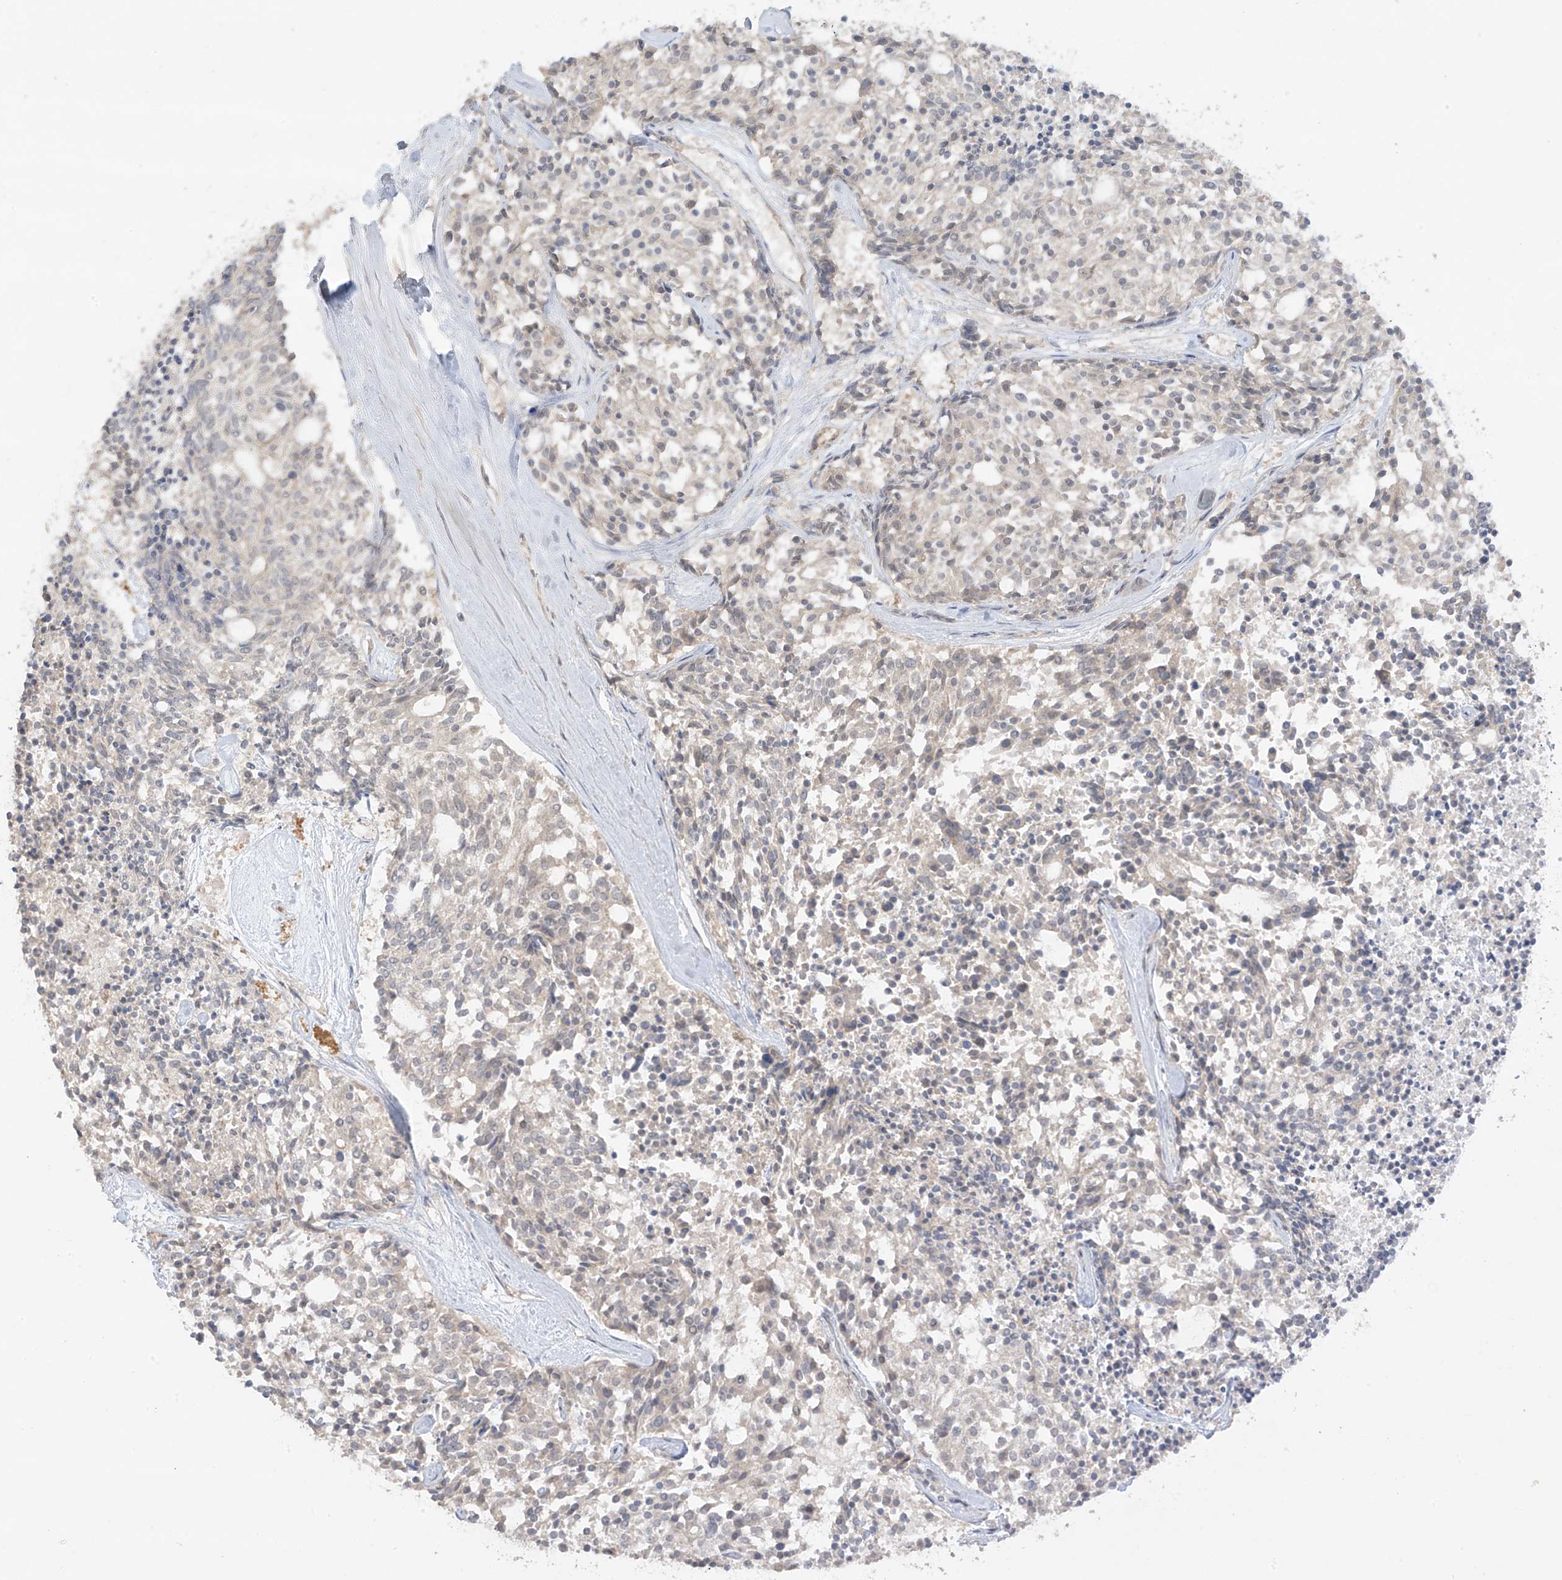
{"staining": {"intensity": "negative", "quantity": "none", "location": "none"}, "tissue": "carcinoid", "cell_type": "Tumor cells", "image_type": "cancer", "snomed": [{"axis": "morphology", "description": "Carcinoid, malignant, NOS"}, {"axis": "topography", "description": "Pancreas"}], "caption": "Immunohistochemistry of carcinoid demonstrates no staining in tumor cells.", "gene": "ANGEL2", "patient": {"sex": "female", "age": 54}}